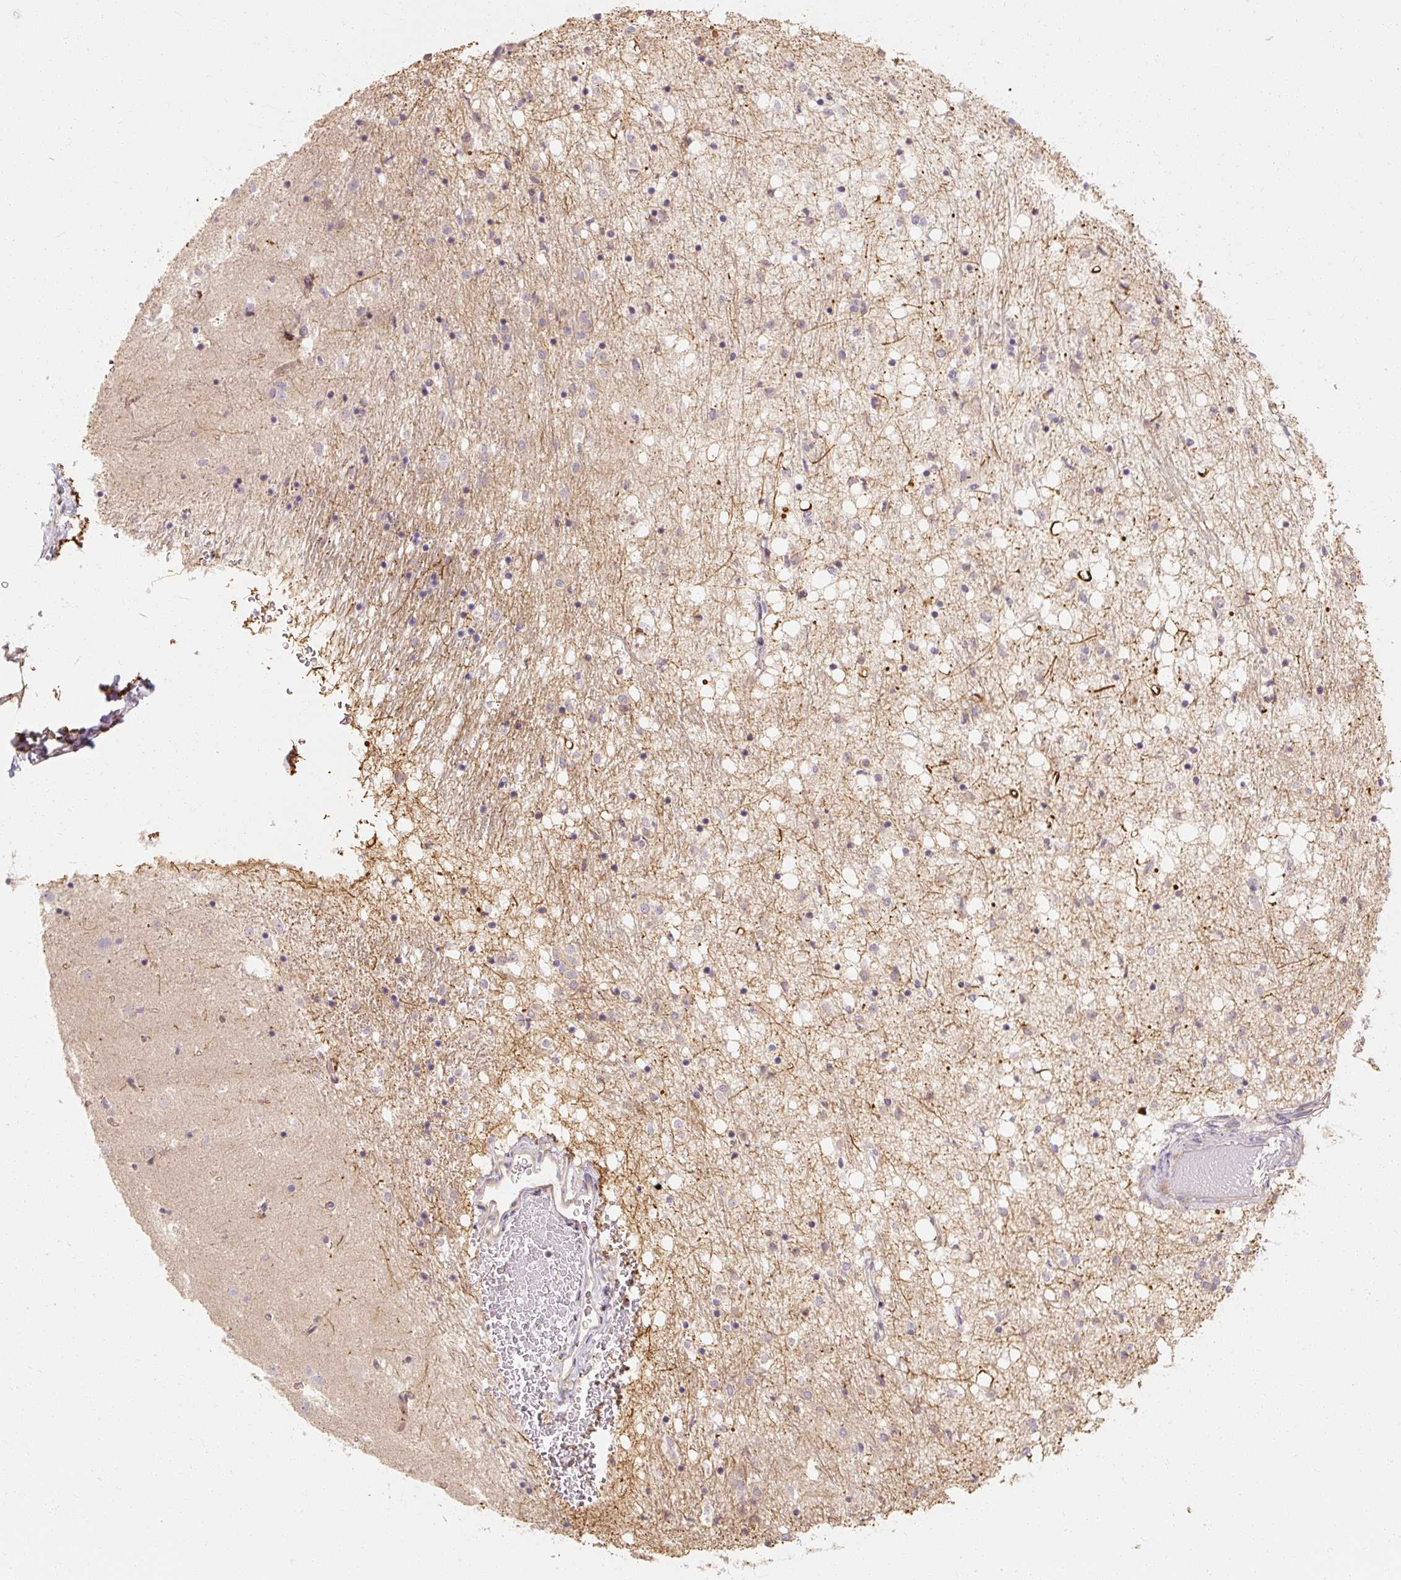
{"staining": {"intensity": "negative", "quantity": "none", "location": "none"}, "tissue": "caudate", "cell_type": "Glial cells", "image_type": "normal", "snomed": [{"axis": "morphology", "description": "Normal tissue, NOS"}, {"axis": "topography", "description": "Lateral ventricle wall"}], "caption": "Immunohistochemistry micrograph of normal human caudate stained for a protein (brown), which displays no expression in glial cells.", "gene": "RB1CC1", "patient": {"sex": "male", "age": 58}}